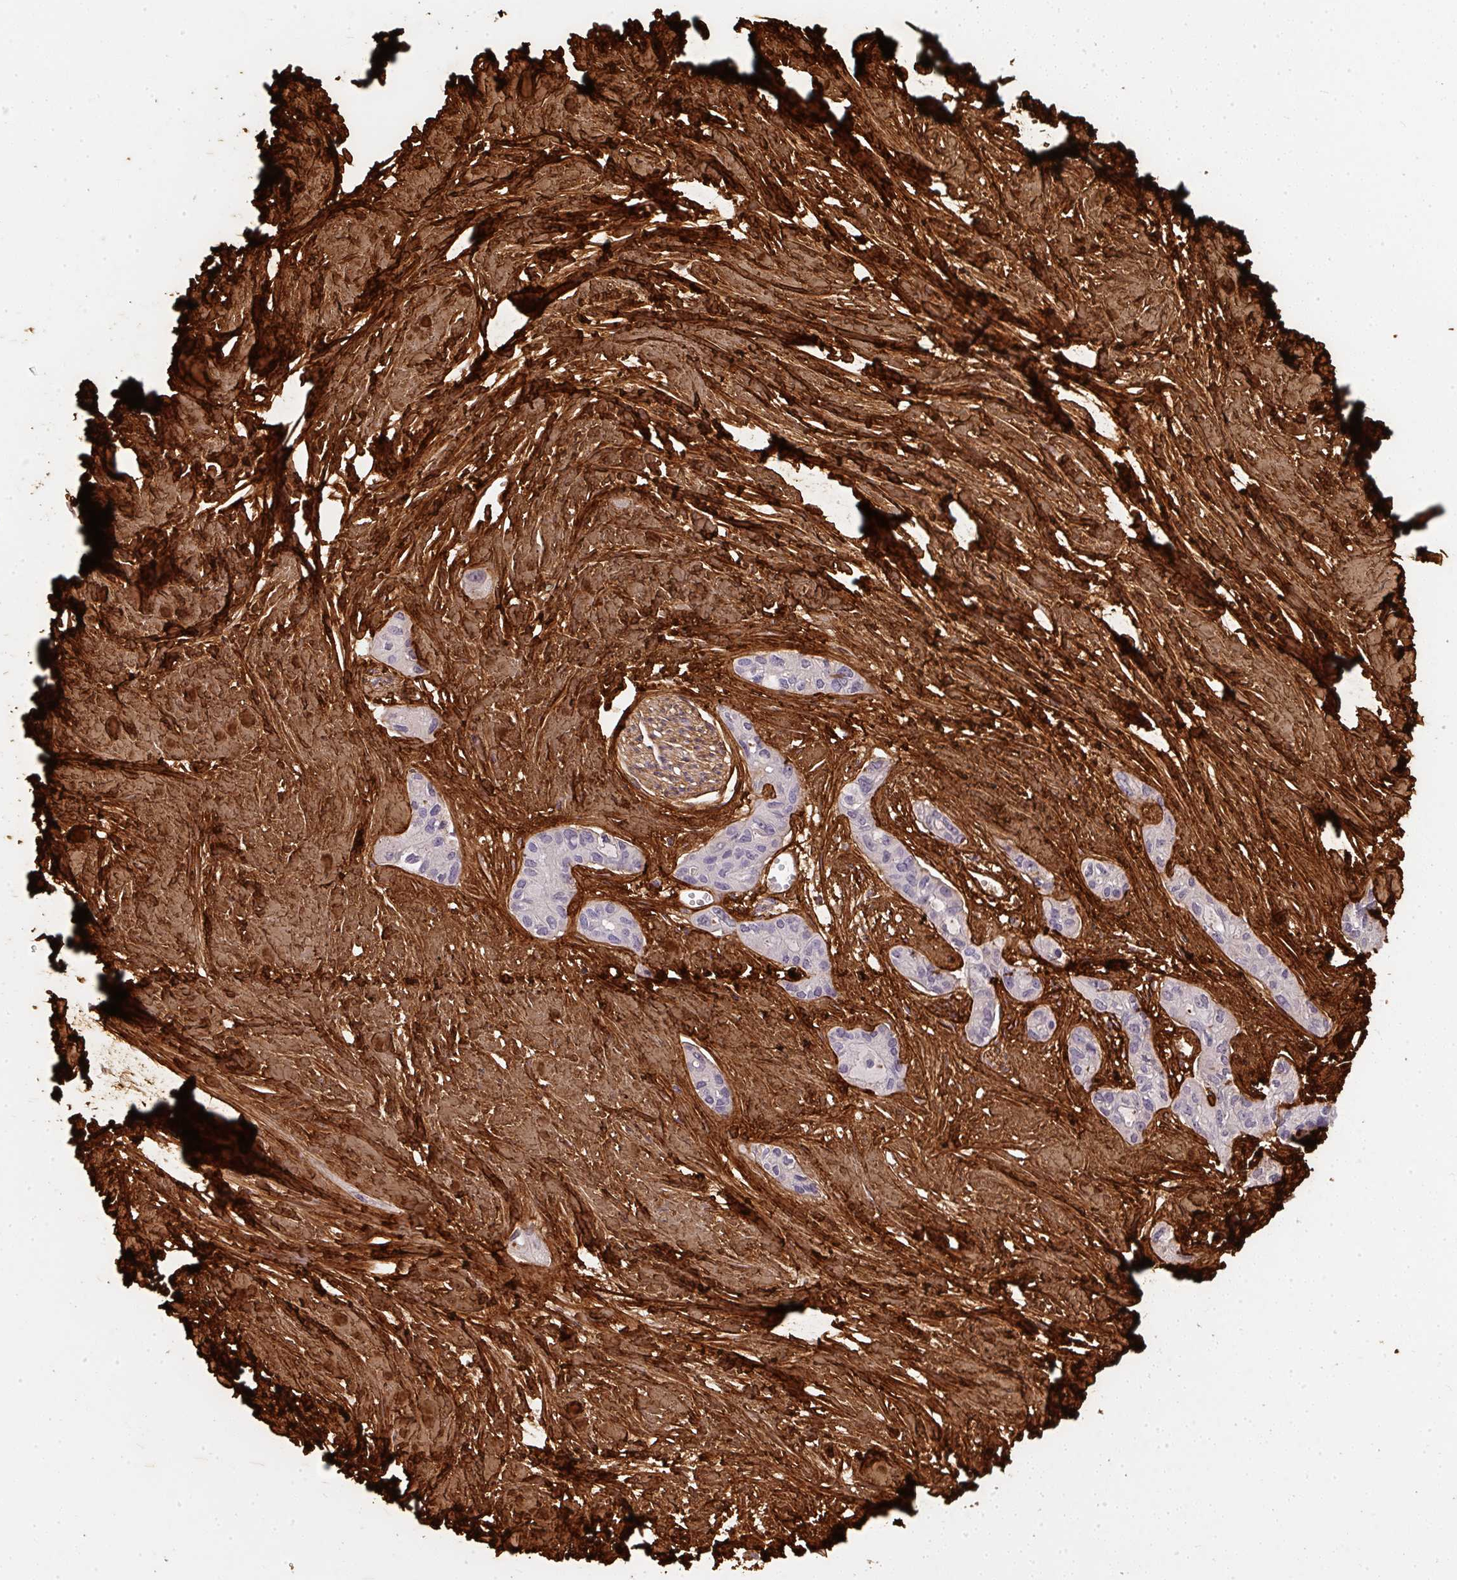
{"staining": {"intensity": "negative", "quantity": "none", "location": "none"}, "tissue": "pancreatic cancer", "cell_type": "Tumor cells", "image_type": "cancer", "snomed": [{"axis": "morphology", "description": "Adenocarcinoma, NOS"}, {"axis": "topography", "description": "Pancreas"}], "caption": "Pancreatic adenocarcinoma was stained to show a protein in brown. There is no significant staining in tumor cells. (DAB (3,3'-diaminobenzidine) IHC, high magnification).", "gene": "COL3A1", "patient": {"sex": "female", "age": 50}}